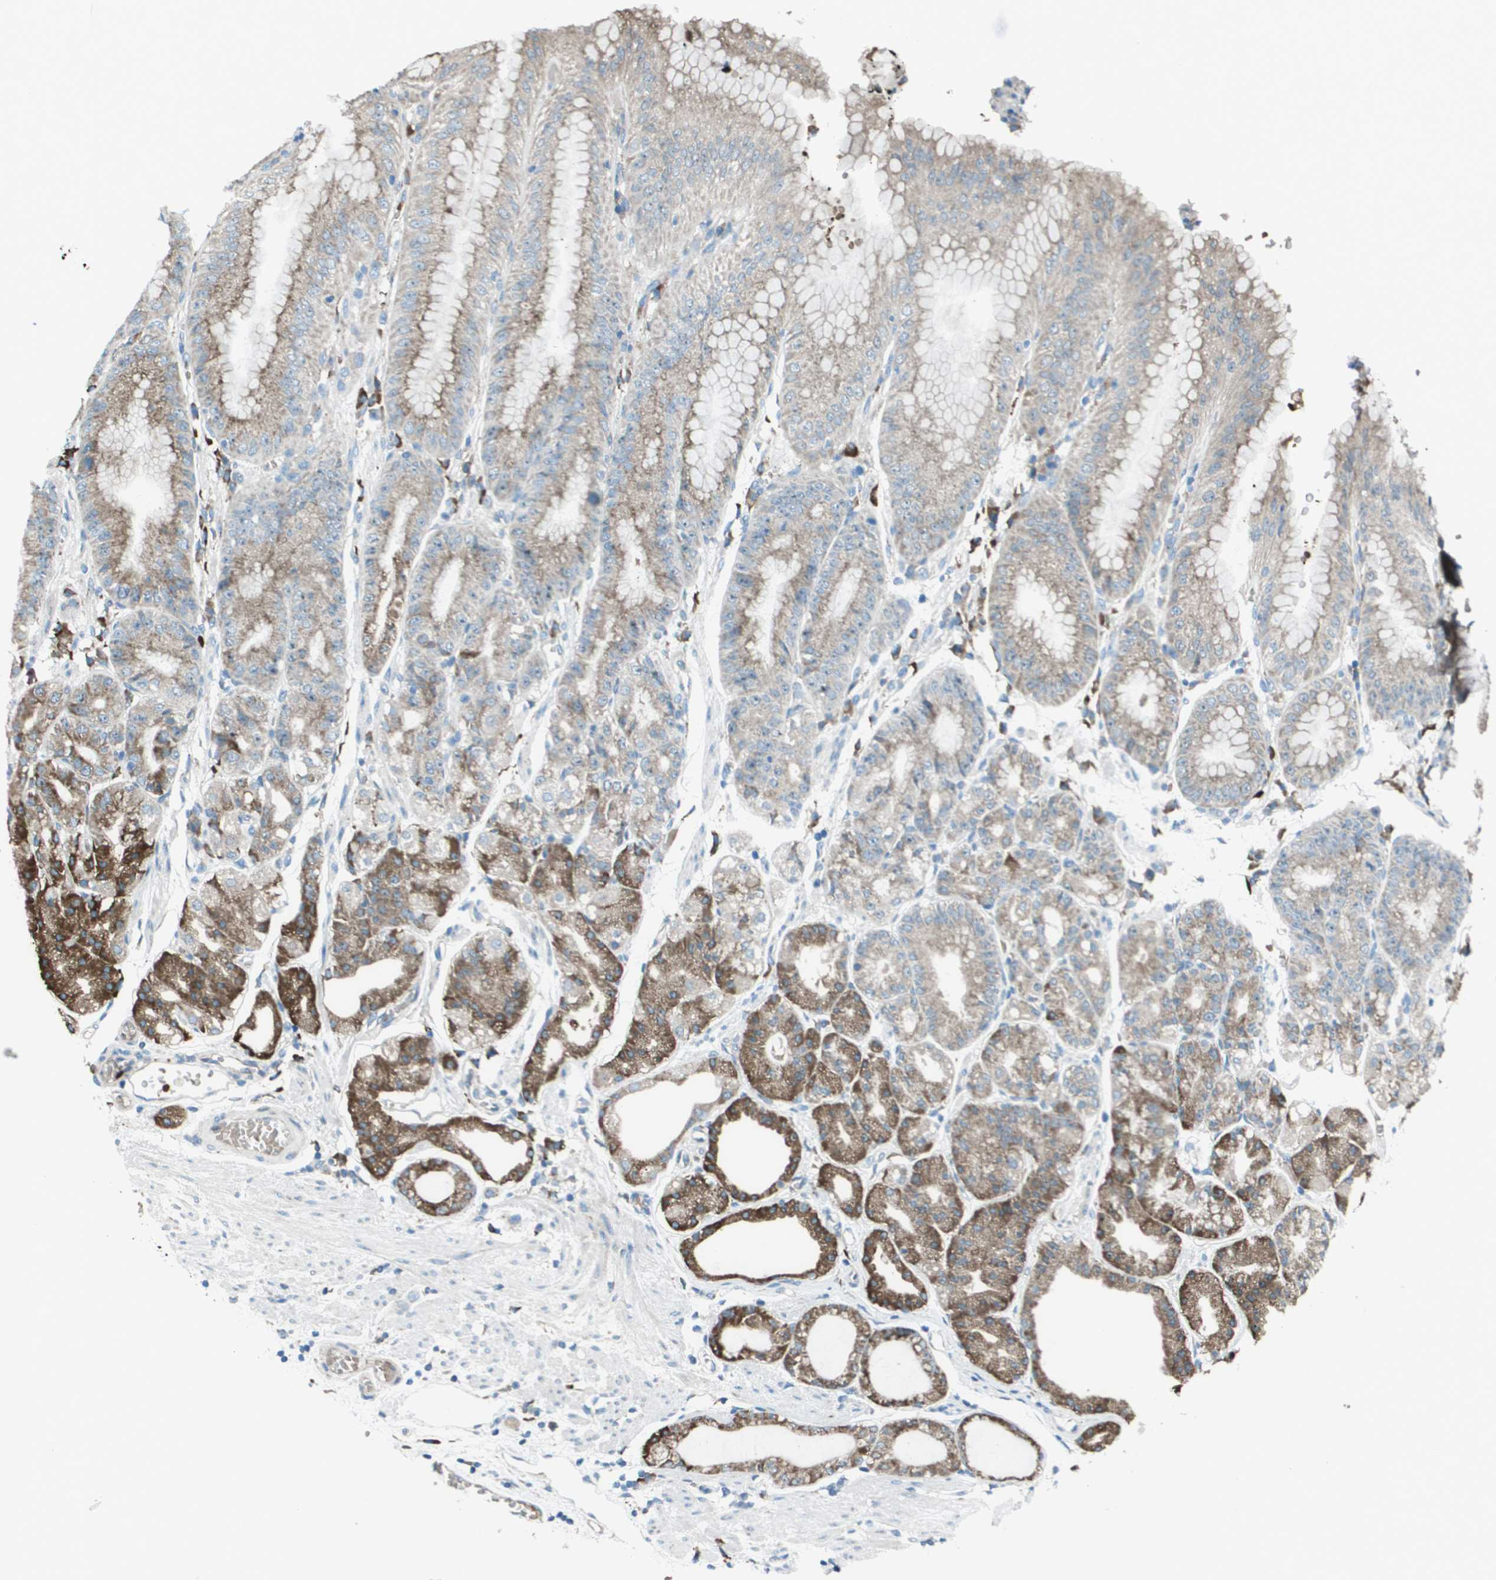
{"staining": {"intensity": "moderate", "quantity": "25%-75%", "location": "cytoplasmic/membranous"}, "tissue": "stomach", "cell_type": "Glandular cells", "image_type": "normal", "snomed": [{"axis": "morphology", "description": "Normal tissue, NOS"}, {"axis": "topography", "description": "Stomach, lower"}], "caption": "A high-resolution photomicrograph shows immunohistochemistry staining of unremarkable stomach, which demonstrates moderate cytoplasmic/membranous staining in approximately 25%-75% of glandular cells.", "gene": "UTS2", "patient": {"sex": "male", "age": 71}}